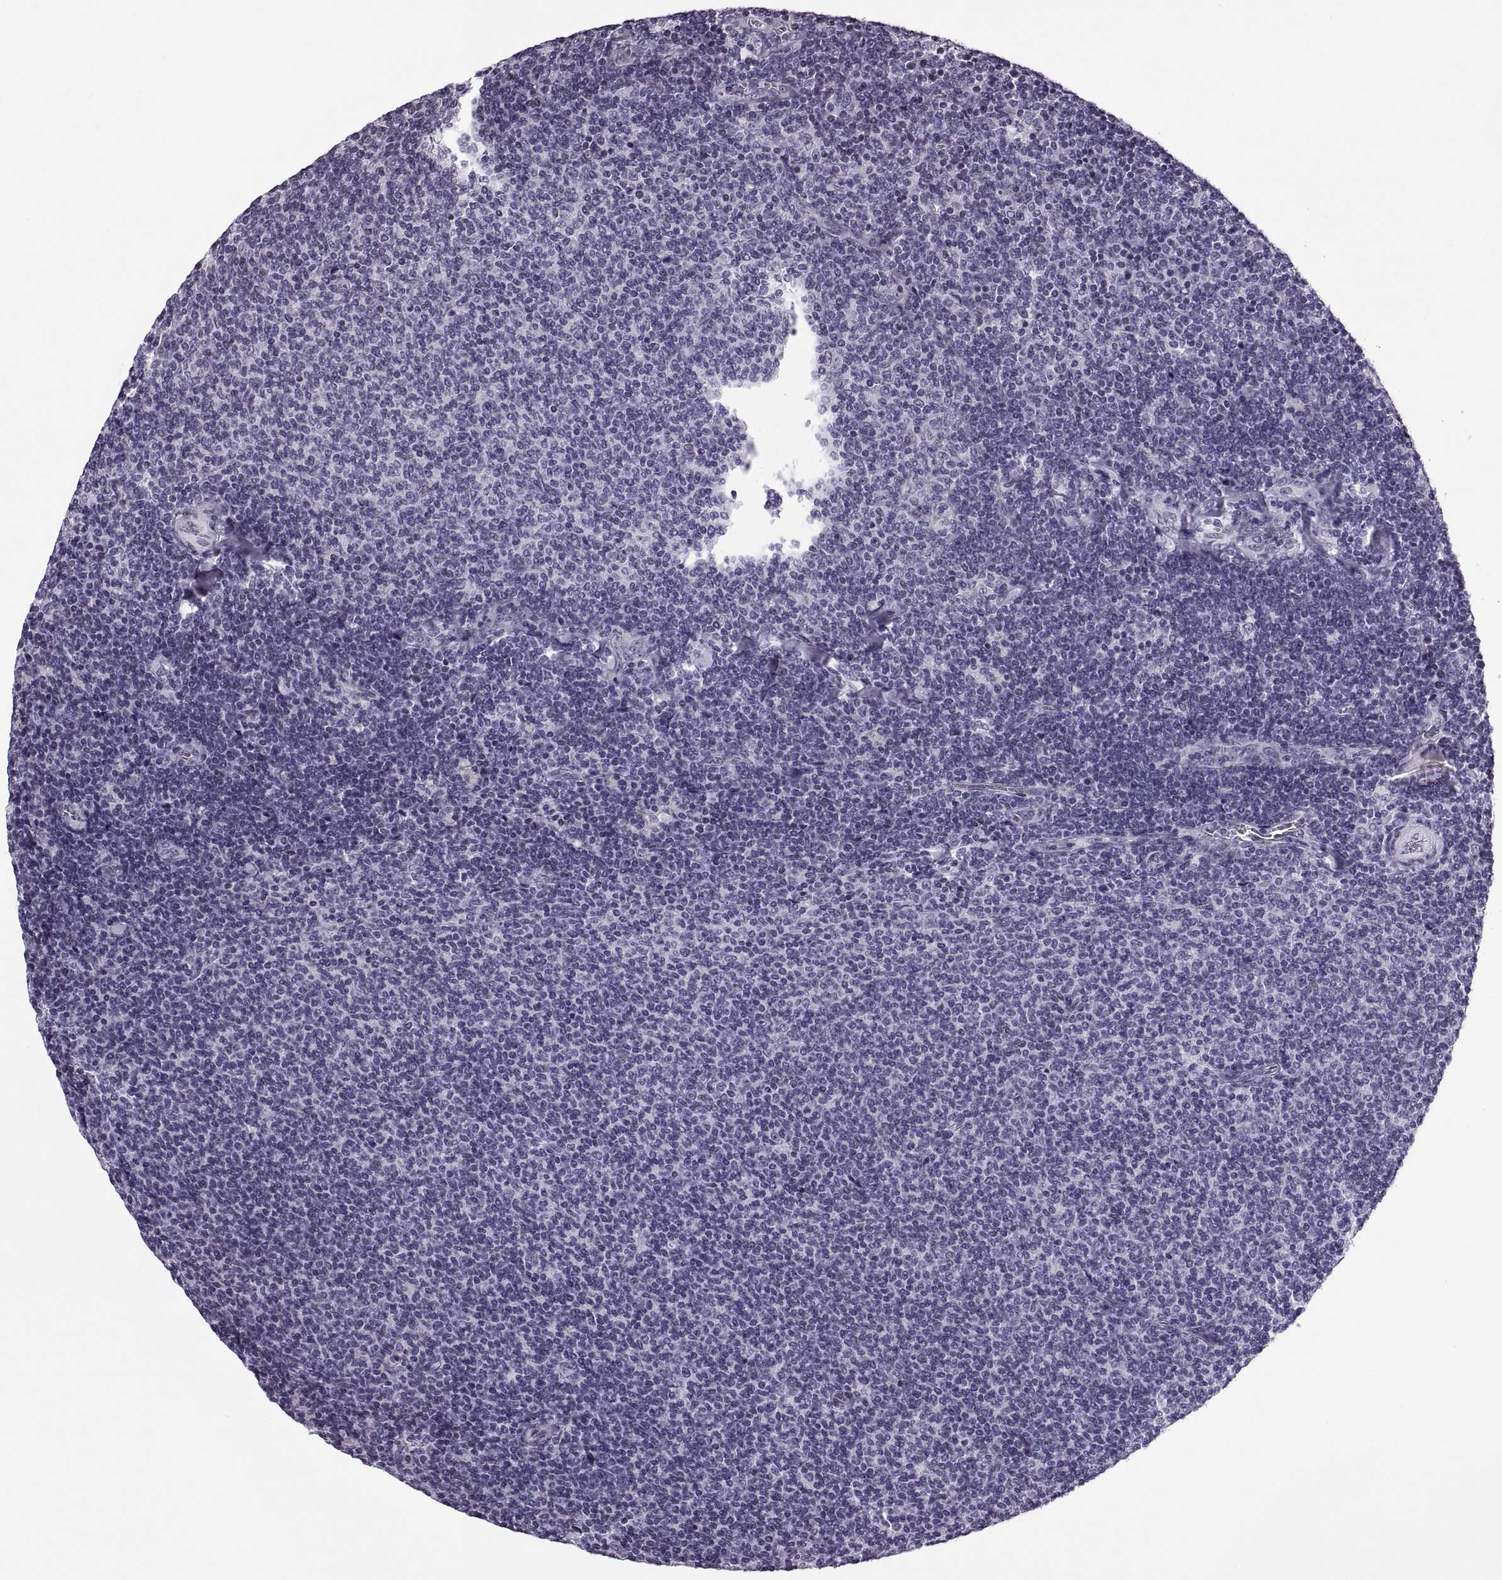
{"staining": {"intensity": "negative", "quantity": "none", "location": "none"}, "tissue": "lymphoma", "cell_type": "Tumor cells", "image_type": "cancer", "snomed": [{"axis": "morphology", "description": "Malignant lymphoma, non-Hodgkin's type, Low grade"}, {"axis": "topography", "description": "Lymph node"}], "caption": "The image displays no significant staining in tumor cells of low-grade malignant lymphoma, non-Hodgkin's type.", "gene": "H1-8", "patient": {"sex": "male", "age": 52}}